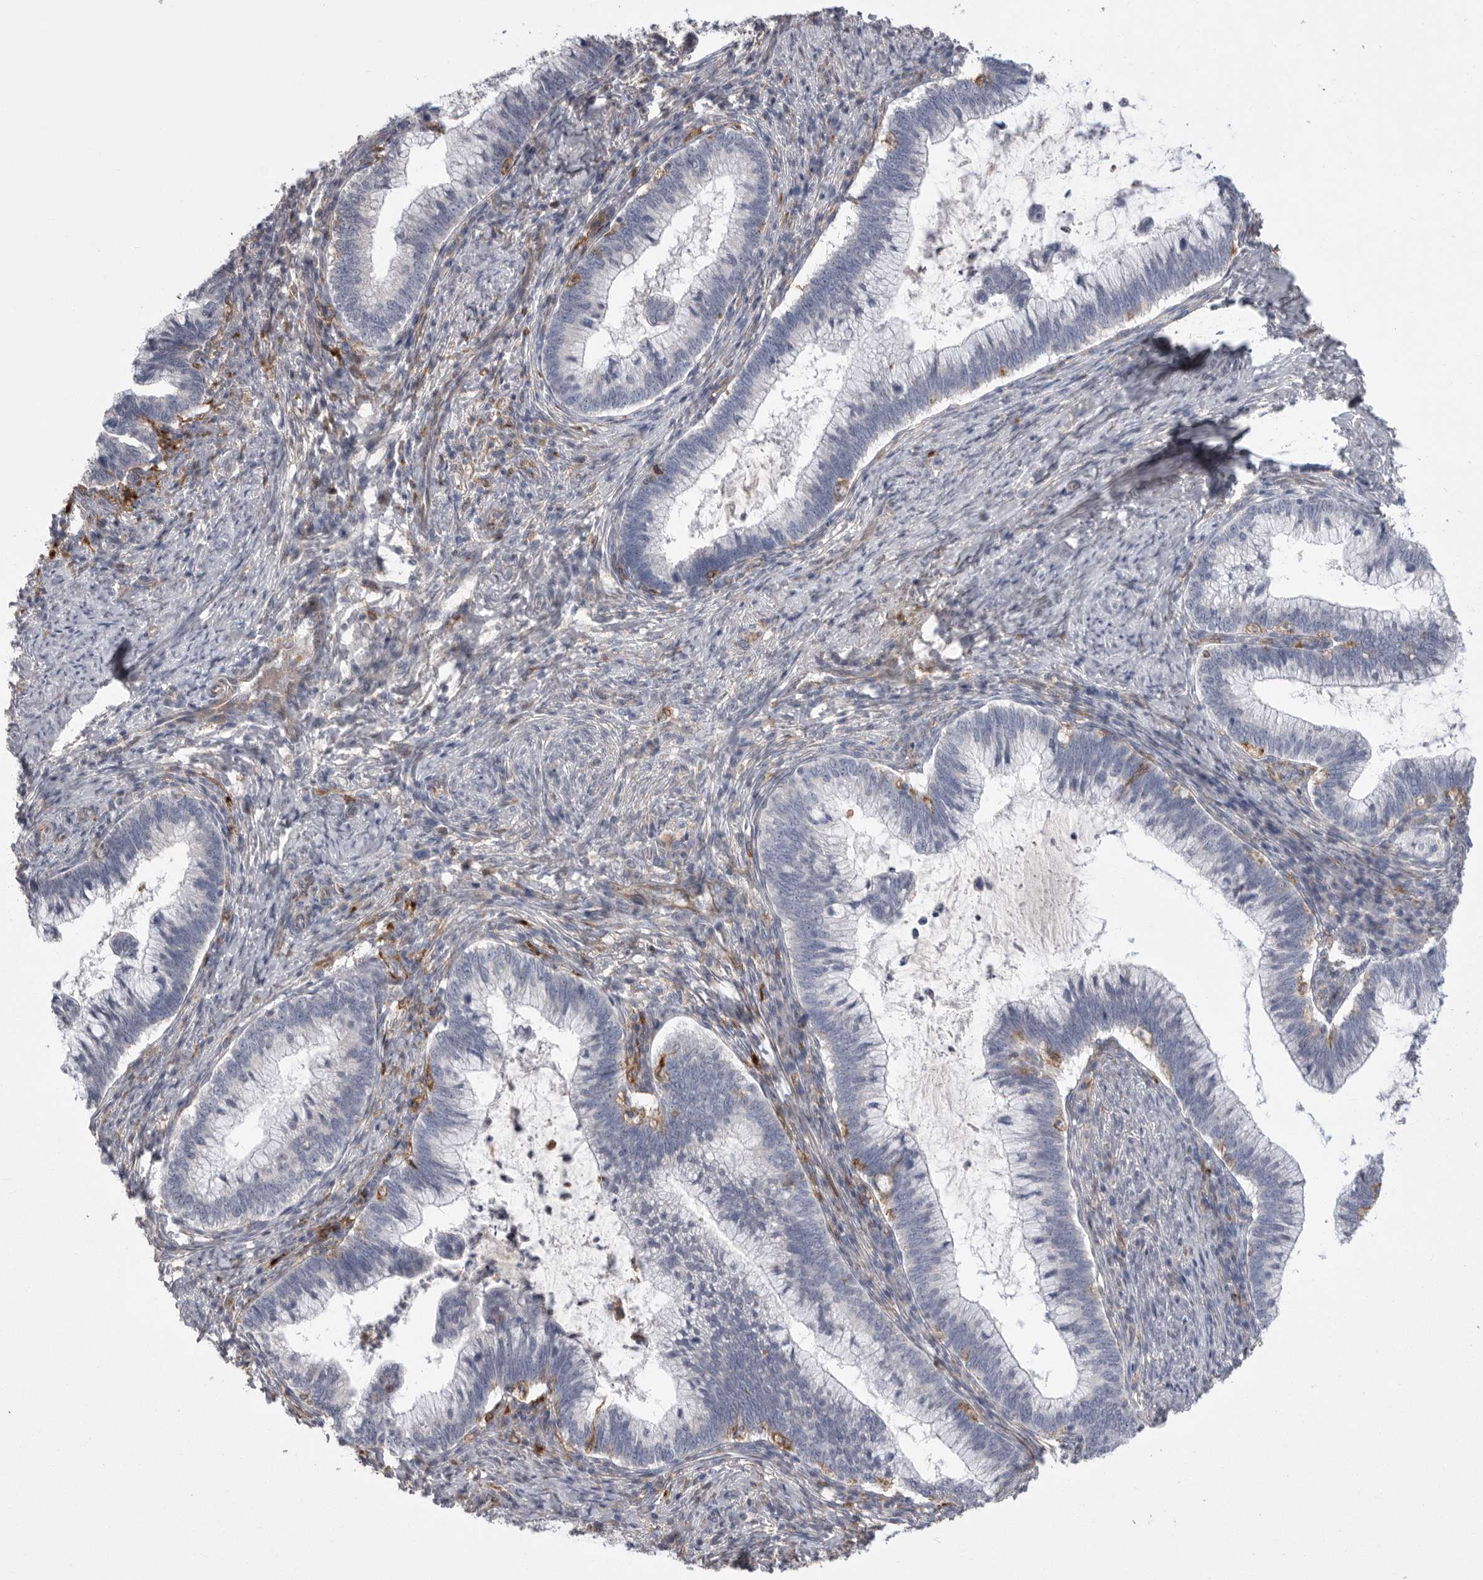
{"staining": {"intensity": "negative", "quantity": "none", "location": "none"}, "tissue": "cervical cancer", "cell_type": "Tumor cells", "image_type": "cancer", "snomed": [{"axis": "morphology", "description": "Adenocarcinoma, NOS"}, {"axis": "topography", "description": "Cervix"}], "caption": "An image of human adenocarcinoma (cervical) is negative for staining in tumor cells. (Brightfield microscopy of DAB IHC at high magnification).", "gene": "SIGLEC10", "patient": {"sex": "female", "age": 36}}